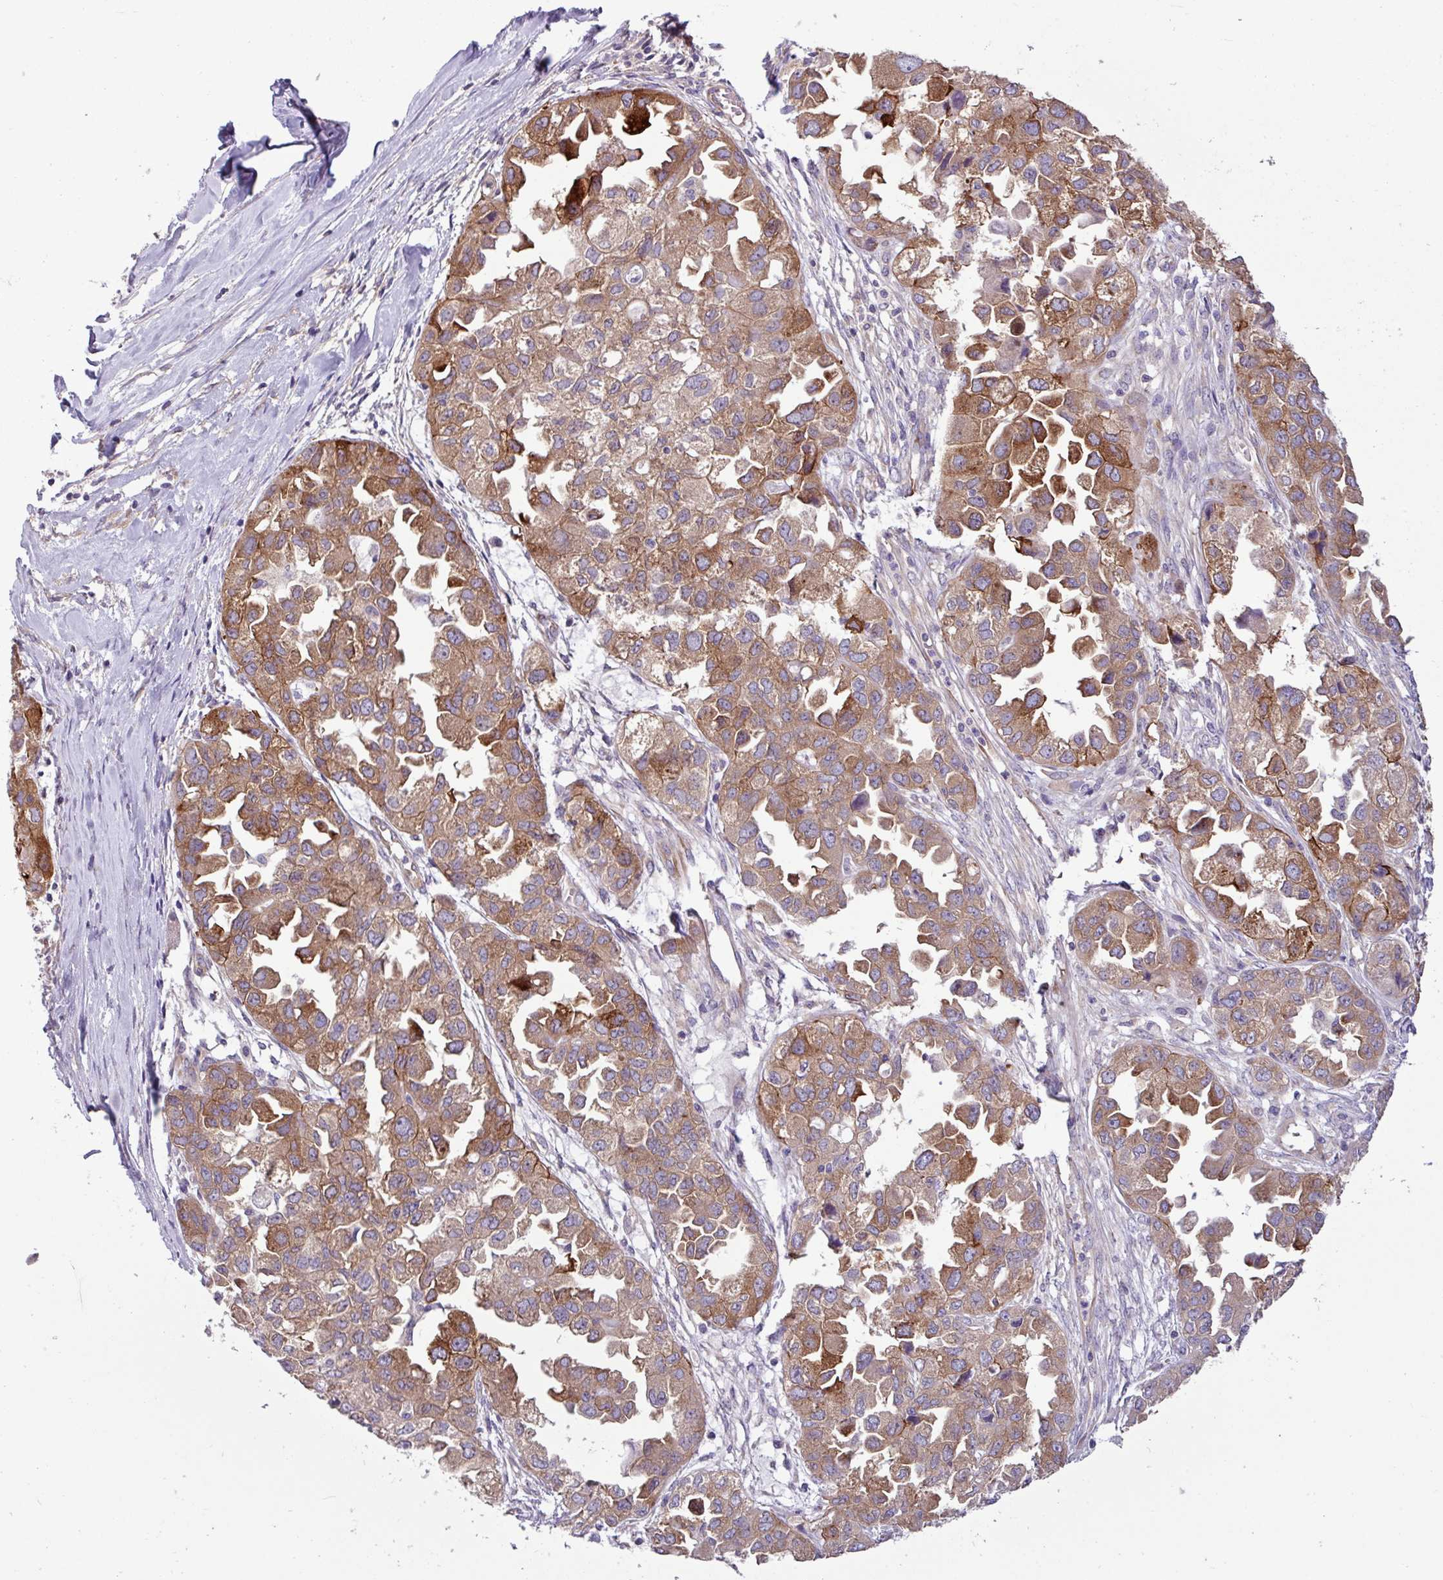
{"staining": {"intensity": "moderate", "quantity": ">75%", "location": "cytoplasmic/membranous"}, "tissue": "ovarian cancer", "cell_type": "Tumor cells", "image_type": "cancer", "snomed": [{"axis": "morphology", "description": "Cystadenocarcinoma, serous, NOS"}, {"axis": "topography", "description": "Ovary"}], "caption": "Human ovarian cancer (serous cystadenocarcinoma) stained with a protein marker displays moderate staining in tumor cells.", "gene": "MROH2A", "patient": {"sex": "female", "age": 84}}